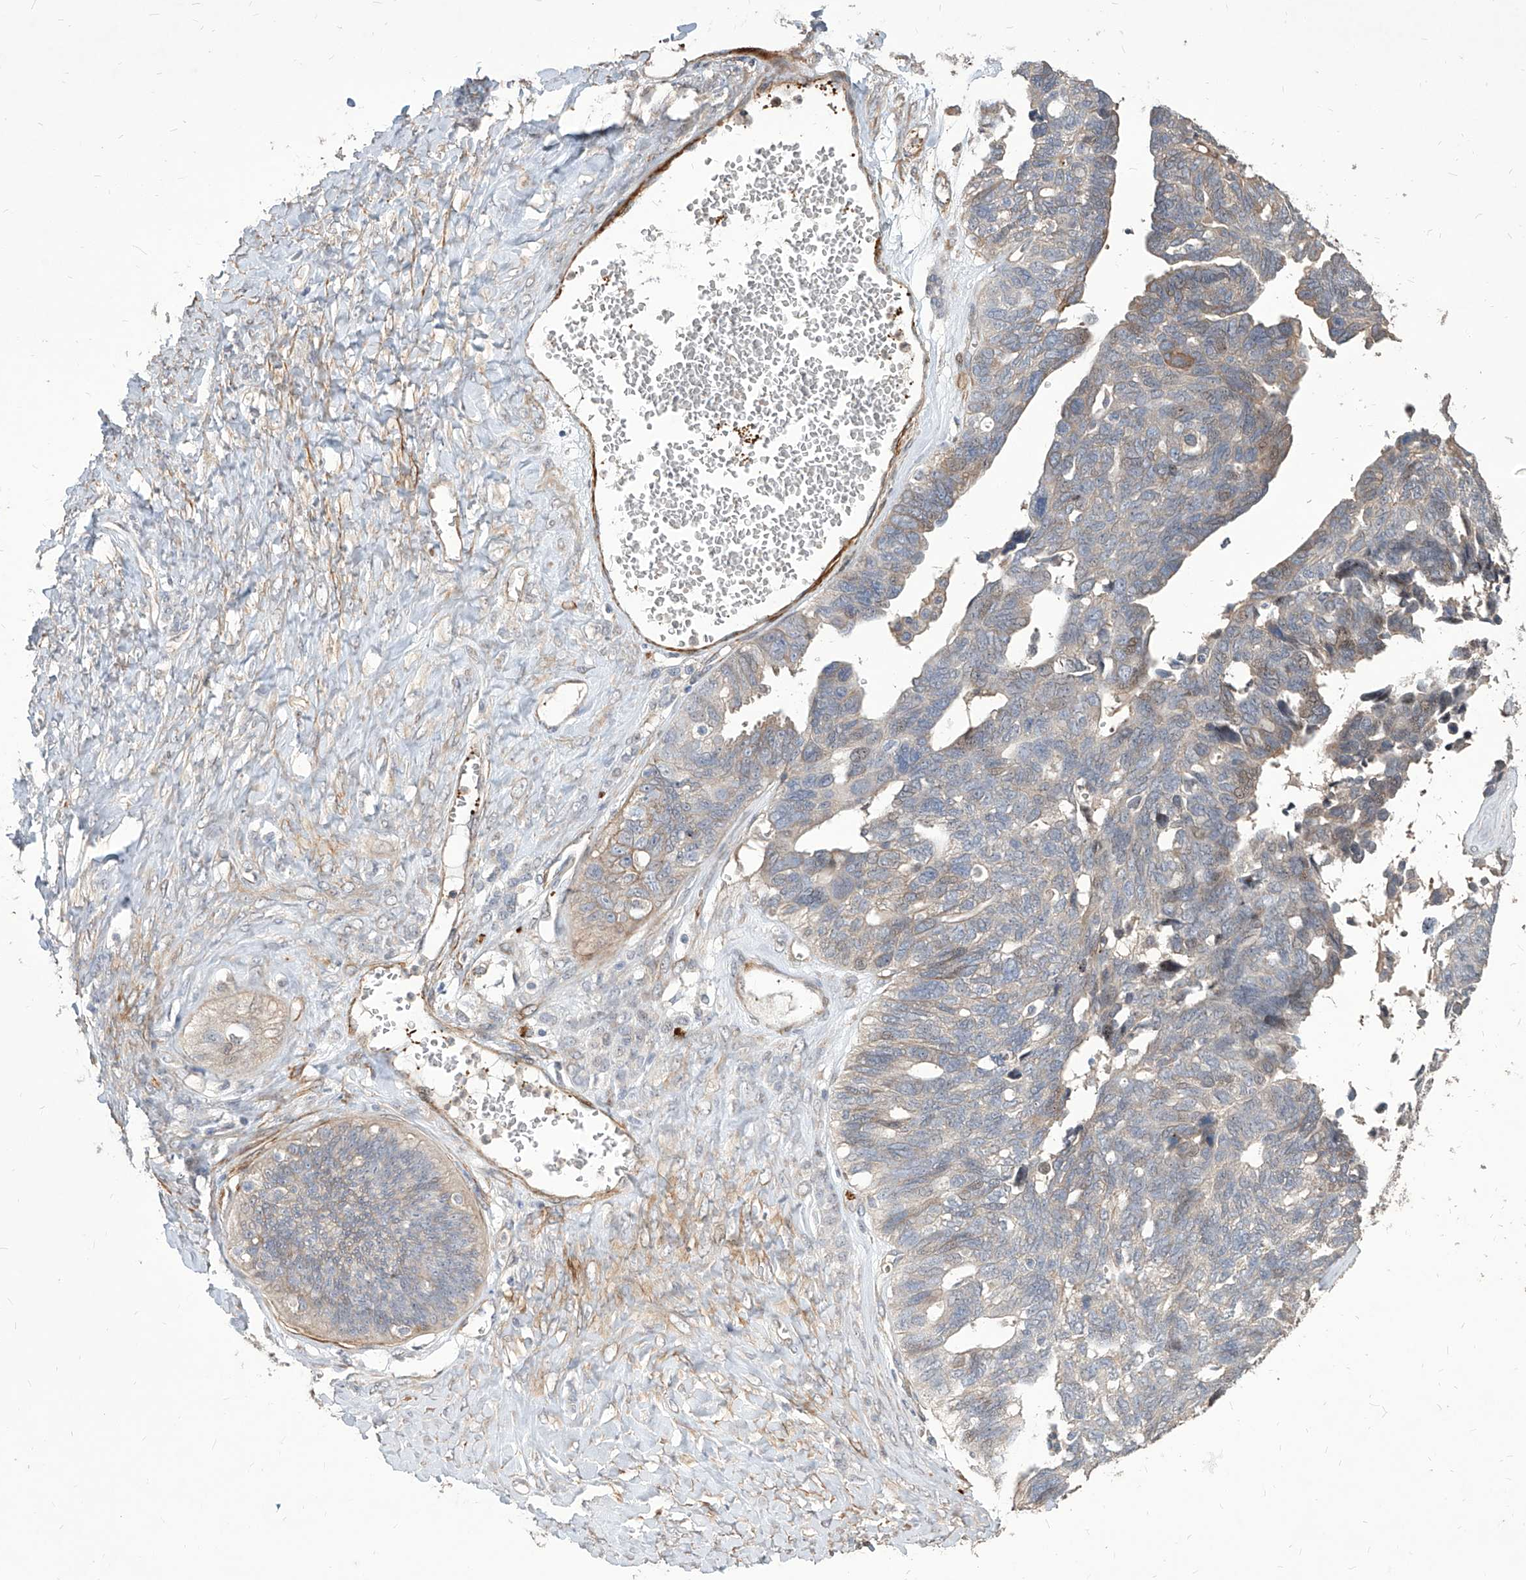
{"staining": {"intensity": "weak", "quantity": "<25%", "location": "cytoplasmic/membranous"}, "tissue": "ovarian cancer", "cell_type": "Tumor cells", "image_type": "cancer", "snomed": [{"axis": "morphology", "description": "Cystadenocarcinoma, serous, NOS"}, {"axis": "topography", "description": "Ovary"}], "caption": "IHC photomicrograph of human ovarian cancer (serous cystadenocarcinoma) stained for a protein (brown), which exhibits no expression in tumor cells.", "gene": "FAM83B", "patient": {"sex": "female", "age": 79}}